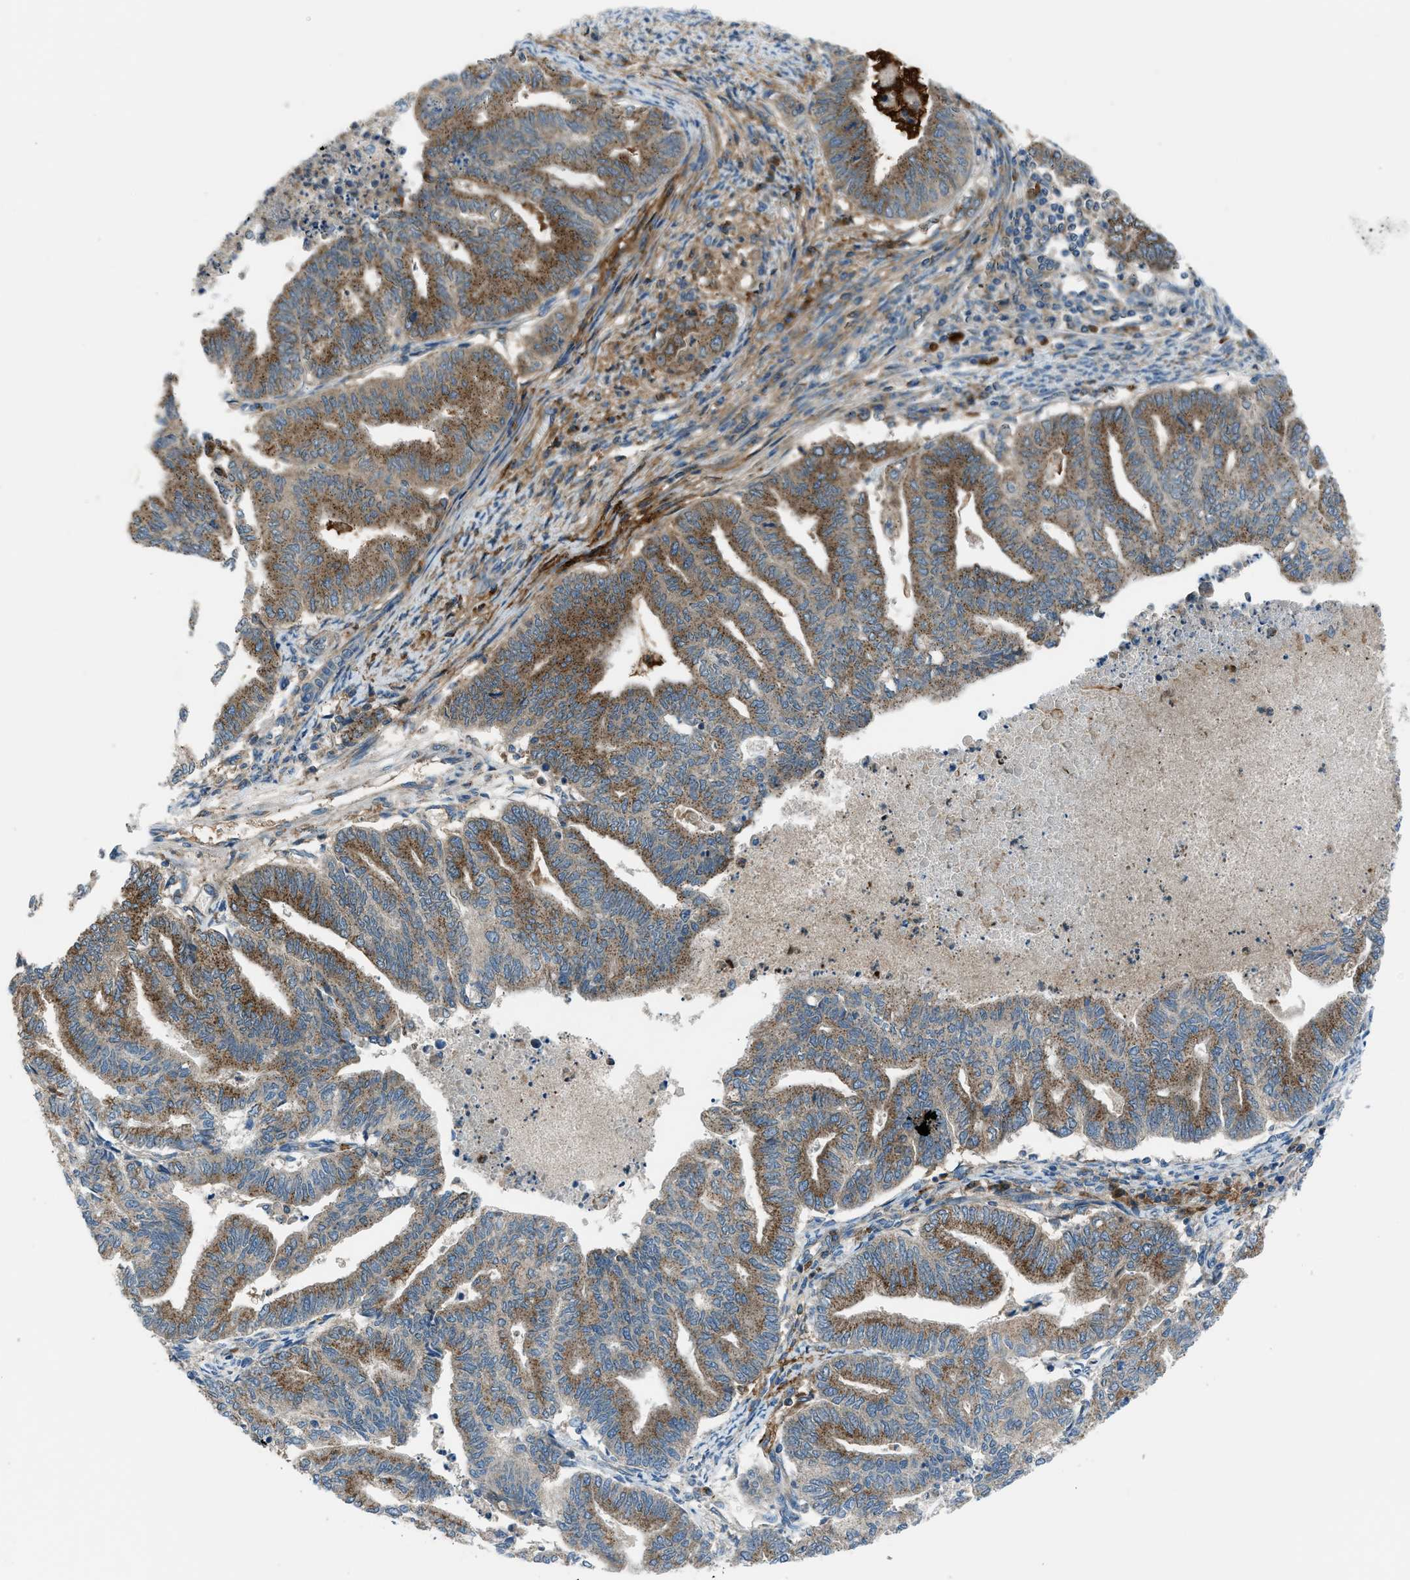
{"staining": {"intensity": "moderate", "quantity": ">75%", "location": "cytoplasmic/membranous"}, "tissue": "endometrial cancer", "cell_type": "Tumor cells", "image_type": "cancer", "snomed": [{"axis": "morphology", "description": "Adenocarcinoma, NOS"}, {"axis": "topography", "description": "Endometrium"}], "caption": "Tumor cells demonstrate medium levels of moderate cytoplasmic/membranous staining in about >75% of cells in adenocarcinoma (endometrial).", "gene": "EDARADD", "patient": {"sex": "female", "age": 79}}